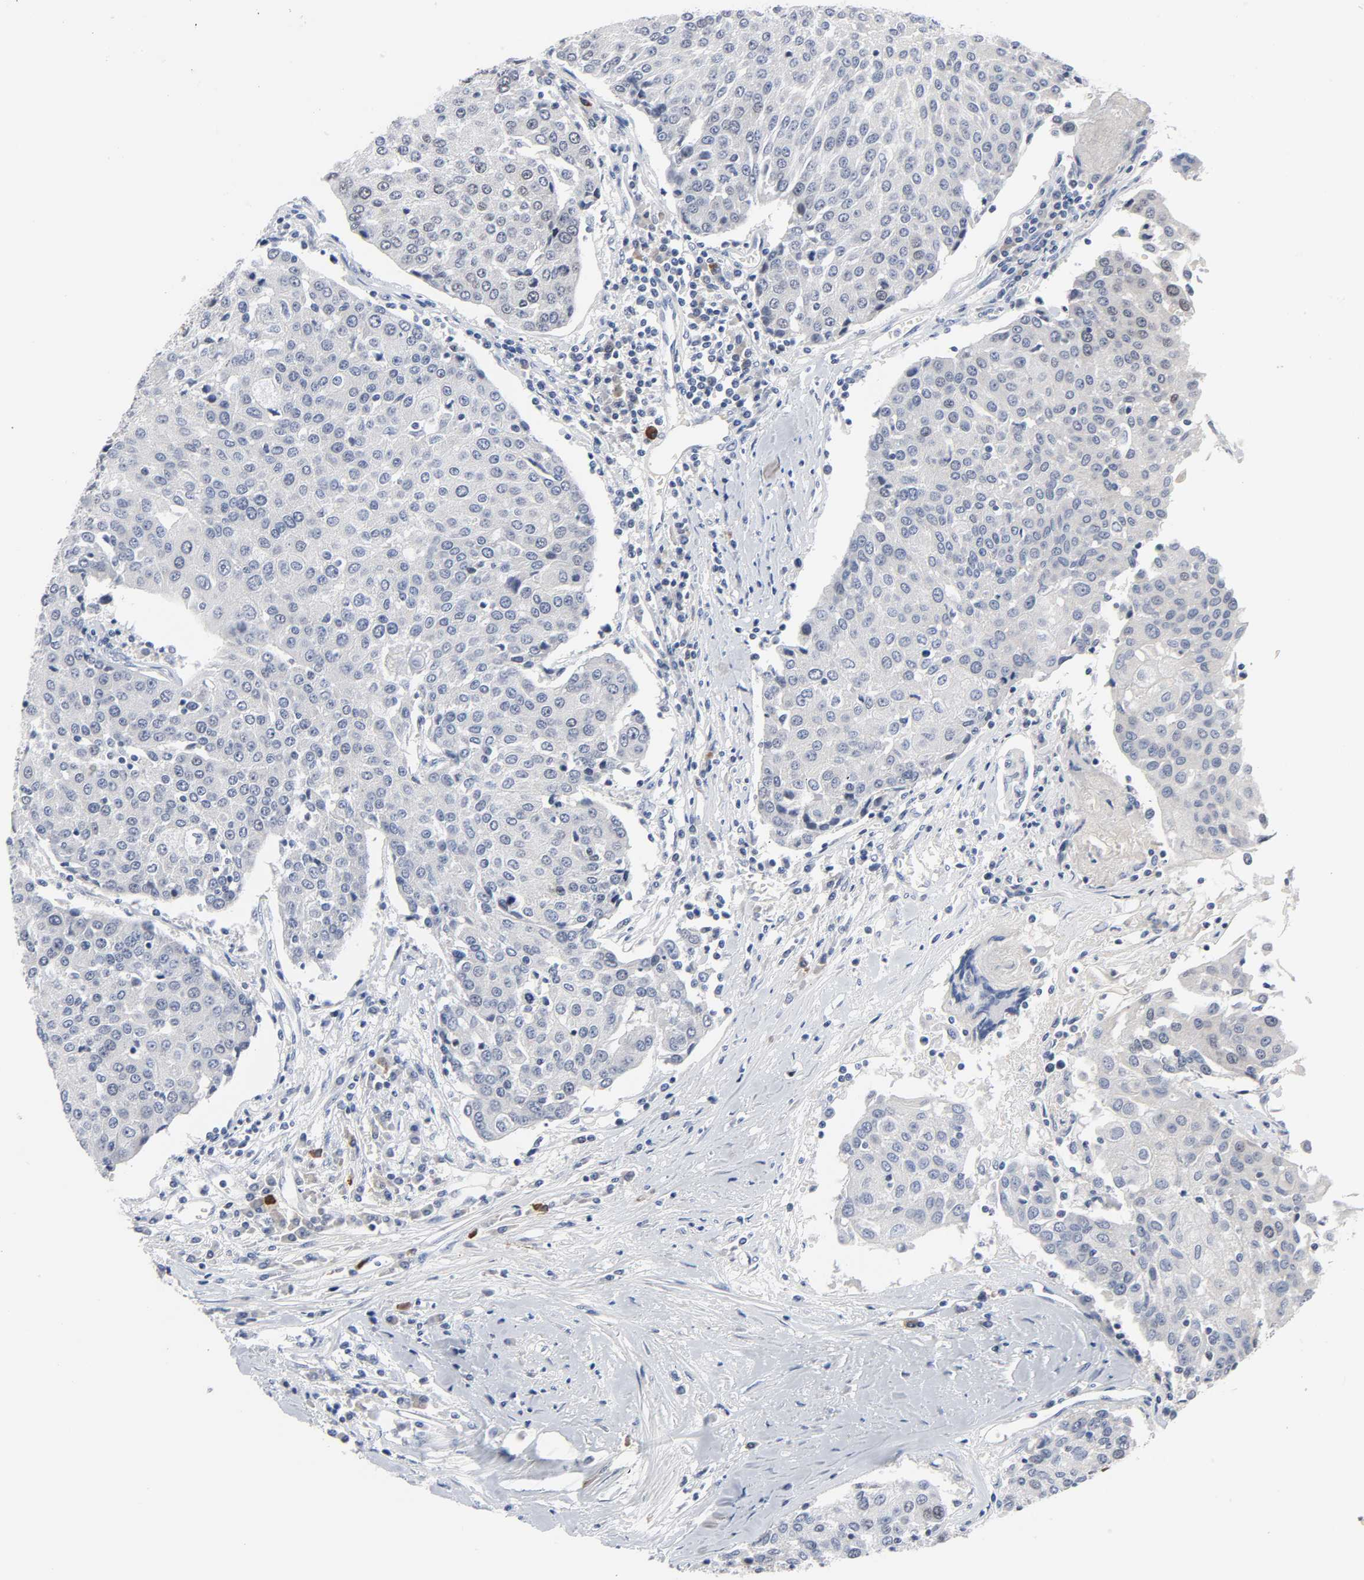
{"staining": {"intensity": "negative", "quantity": "none", "location": "none"}, "tissue": "urothelial cancer", "cell_type": "Tumor cells", "image_type": "cancer", "snomed": [{"axis": "morphology", "description": "Urothelial carcinoma, High grade"}, {"axis": "topography", "description": "Urinary bladder"}], "caption": "A micrograph of human urothelial cancer is negative for staining in tumor cells.", "gene": "WEE1", "patient": {"sex": "female", "age": 85}}